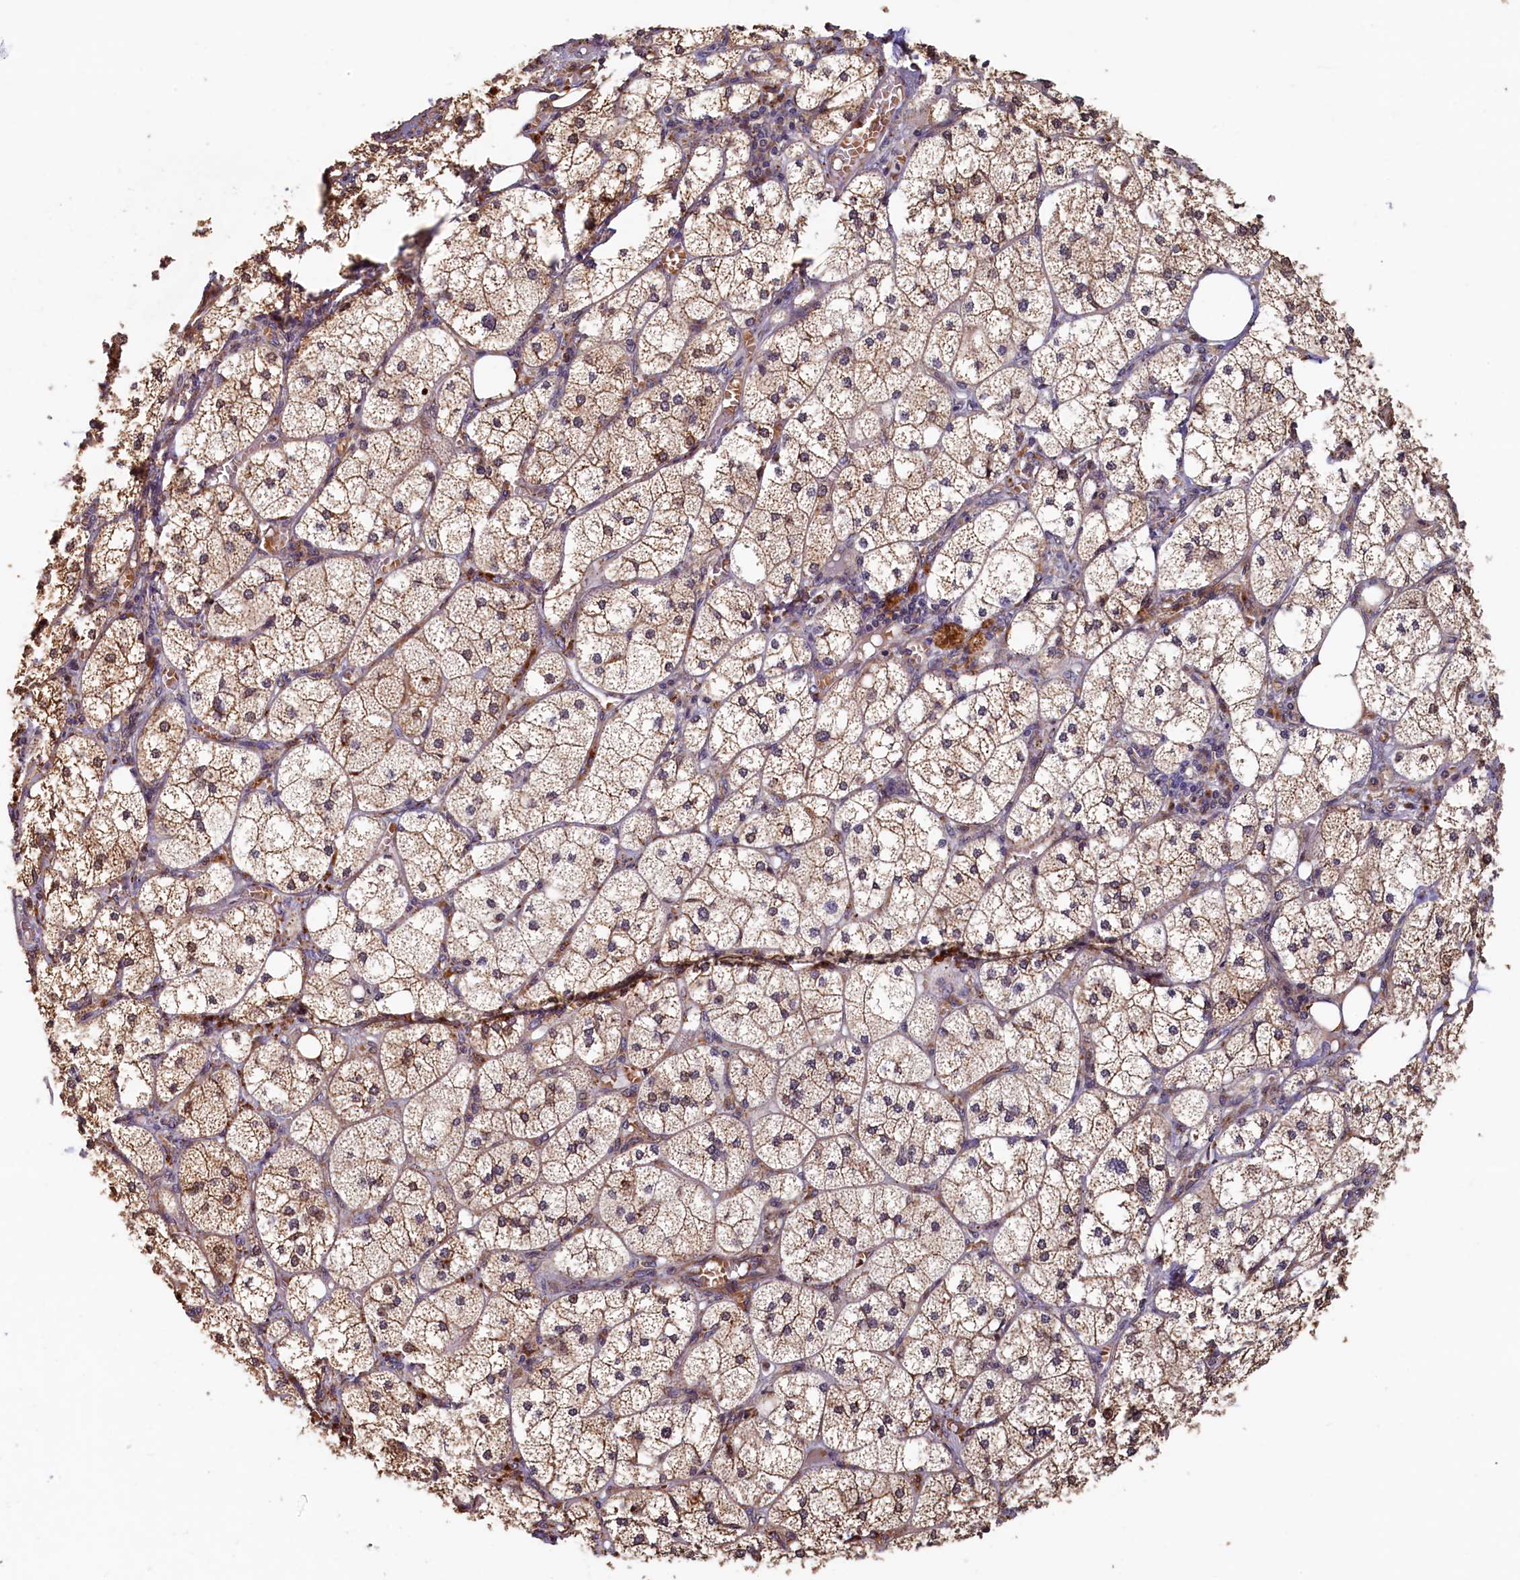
{"staining": {"intensity": "moderate", "quantity": ">75%", "location": "cytoplasmic/membranous"}, "tissue": "adrenal gland", "cell_type": "Glandular cells", "image_type": "normal", "snomed": [{"axis": "morphology", "description": "Normal tissue, NOS"}, {"axis": "topography", "description": "Adrenal gland"}], "caption": "Adrenal gland was stained to show a protein in brown. There is medium levels of moderate cytoplasmic/membranous expression in about >75% of glandular cells. Nuclei are stained in blue.", "gene": "TMEM181", "patient": {"sex": "female", "age": 61}}